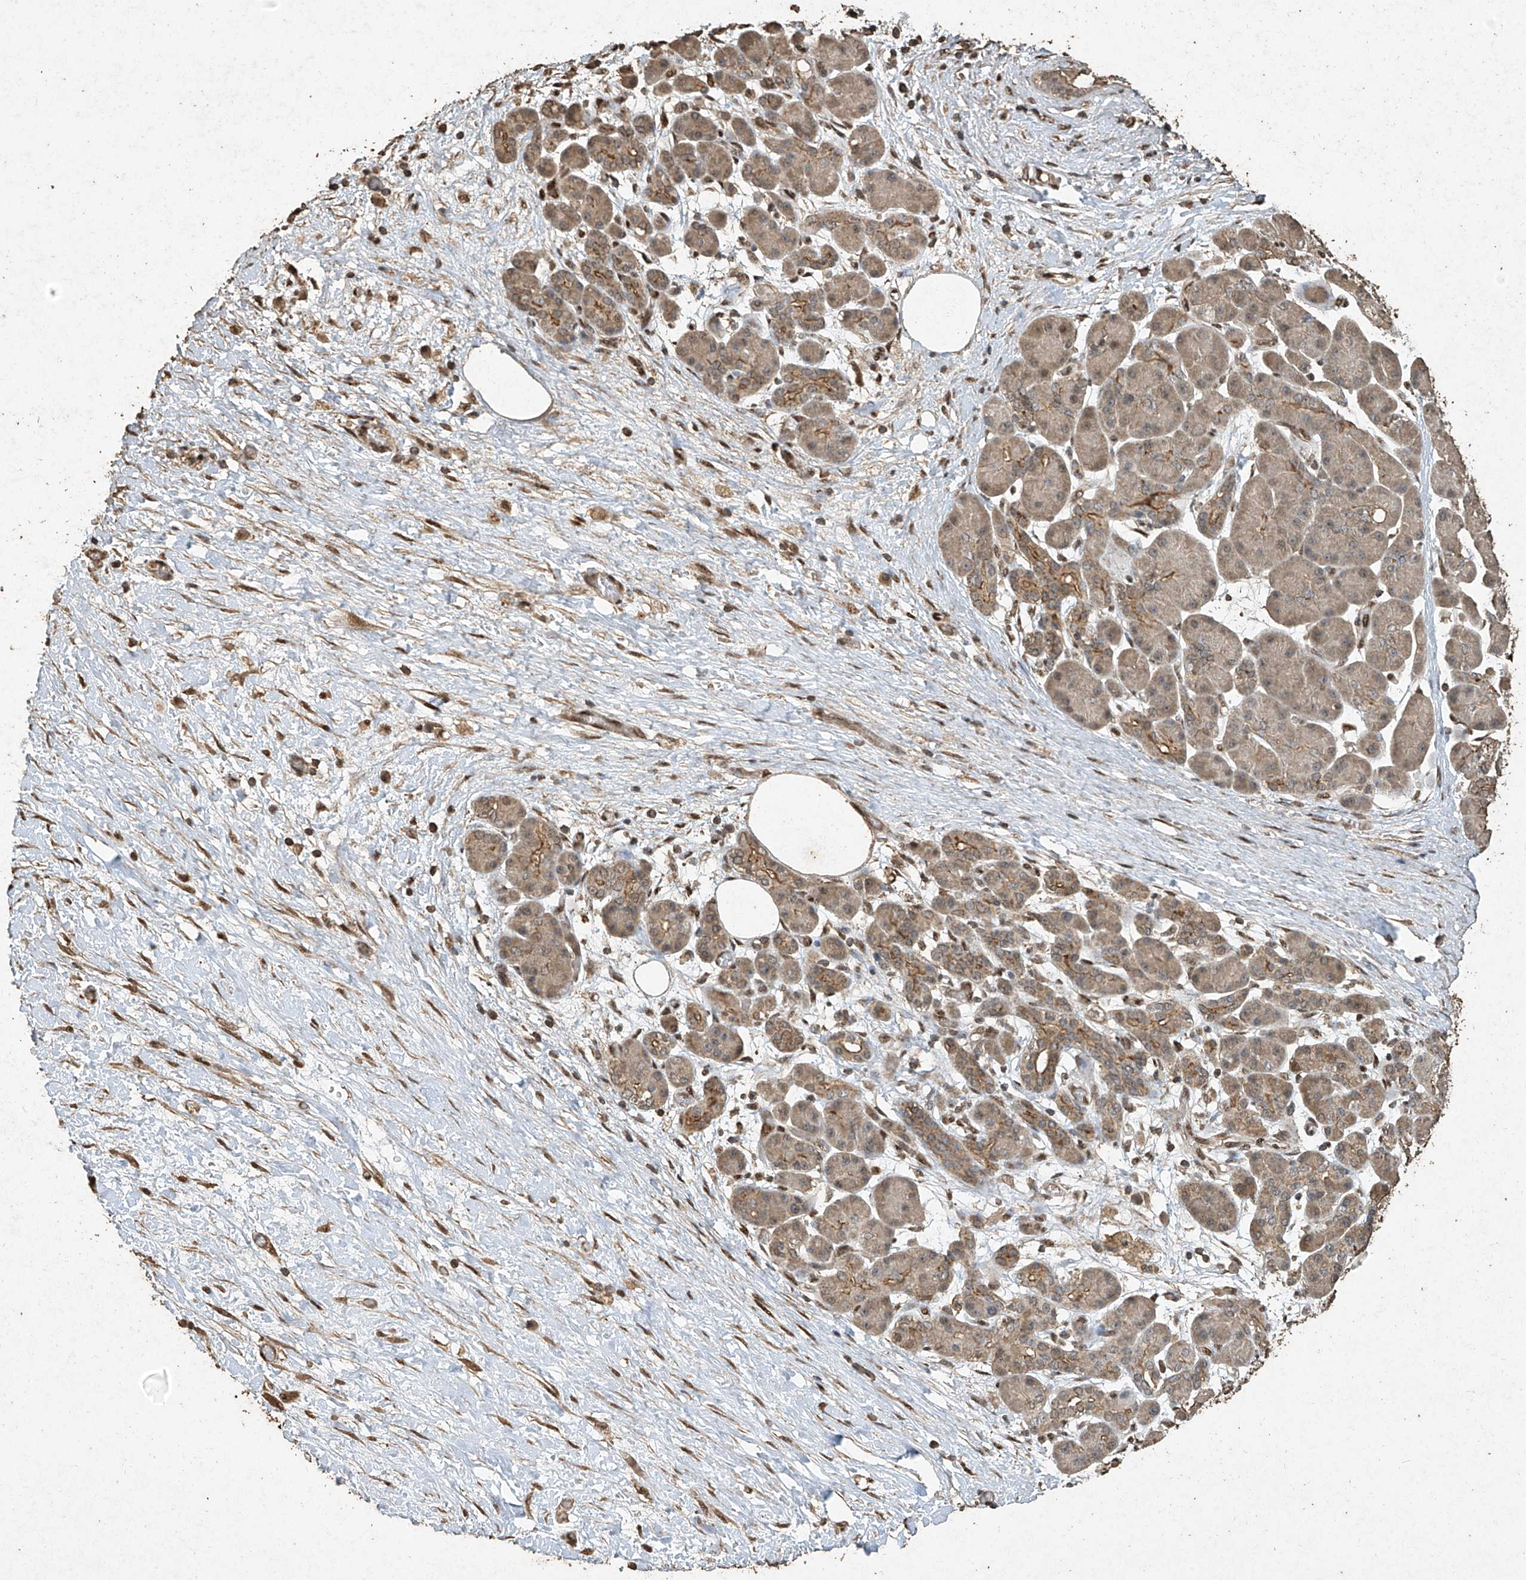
{"staining": {"intensity": "moderate", "quantity": "25%-75%", "location": "cytoplasmic/membranous"}, "tissue": "pancreatic cancer", "cell_type": "Tumor cells", "image_type": "cancer", "snomed": [{"axis": "morphology", "description": "Adenocarcinoma, NOS"}, {"axis": "topography", "description": "Pancreas"}], "caption": "The micrograph displays staining of pancreatic cancer, revealing moderate cytoplasmic/membranous protein staining (brown color) within tumor cells.", "gene": "ERBB3", "patient": {"sex": "female", "age": 70}}